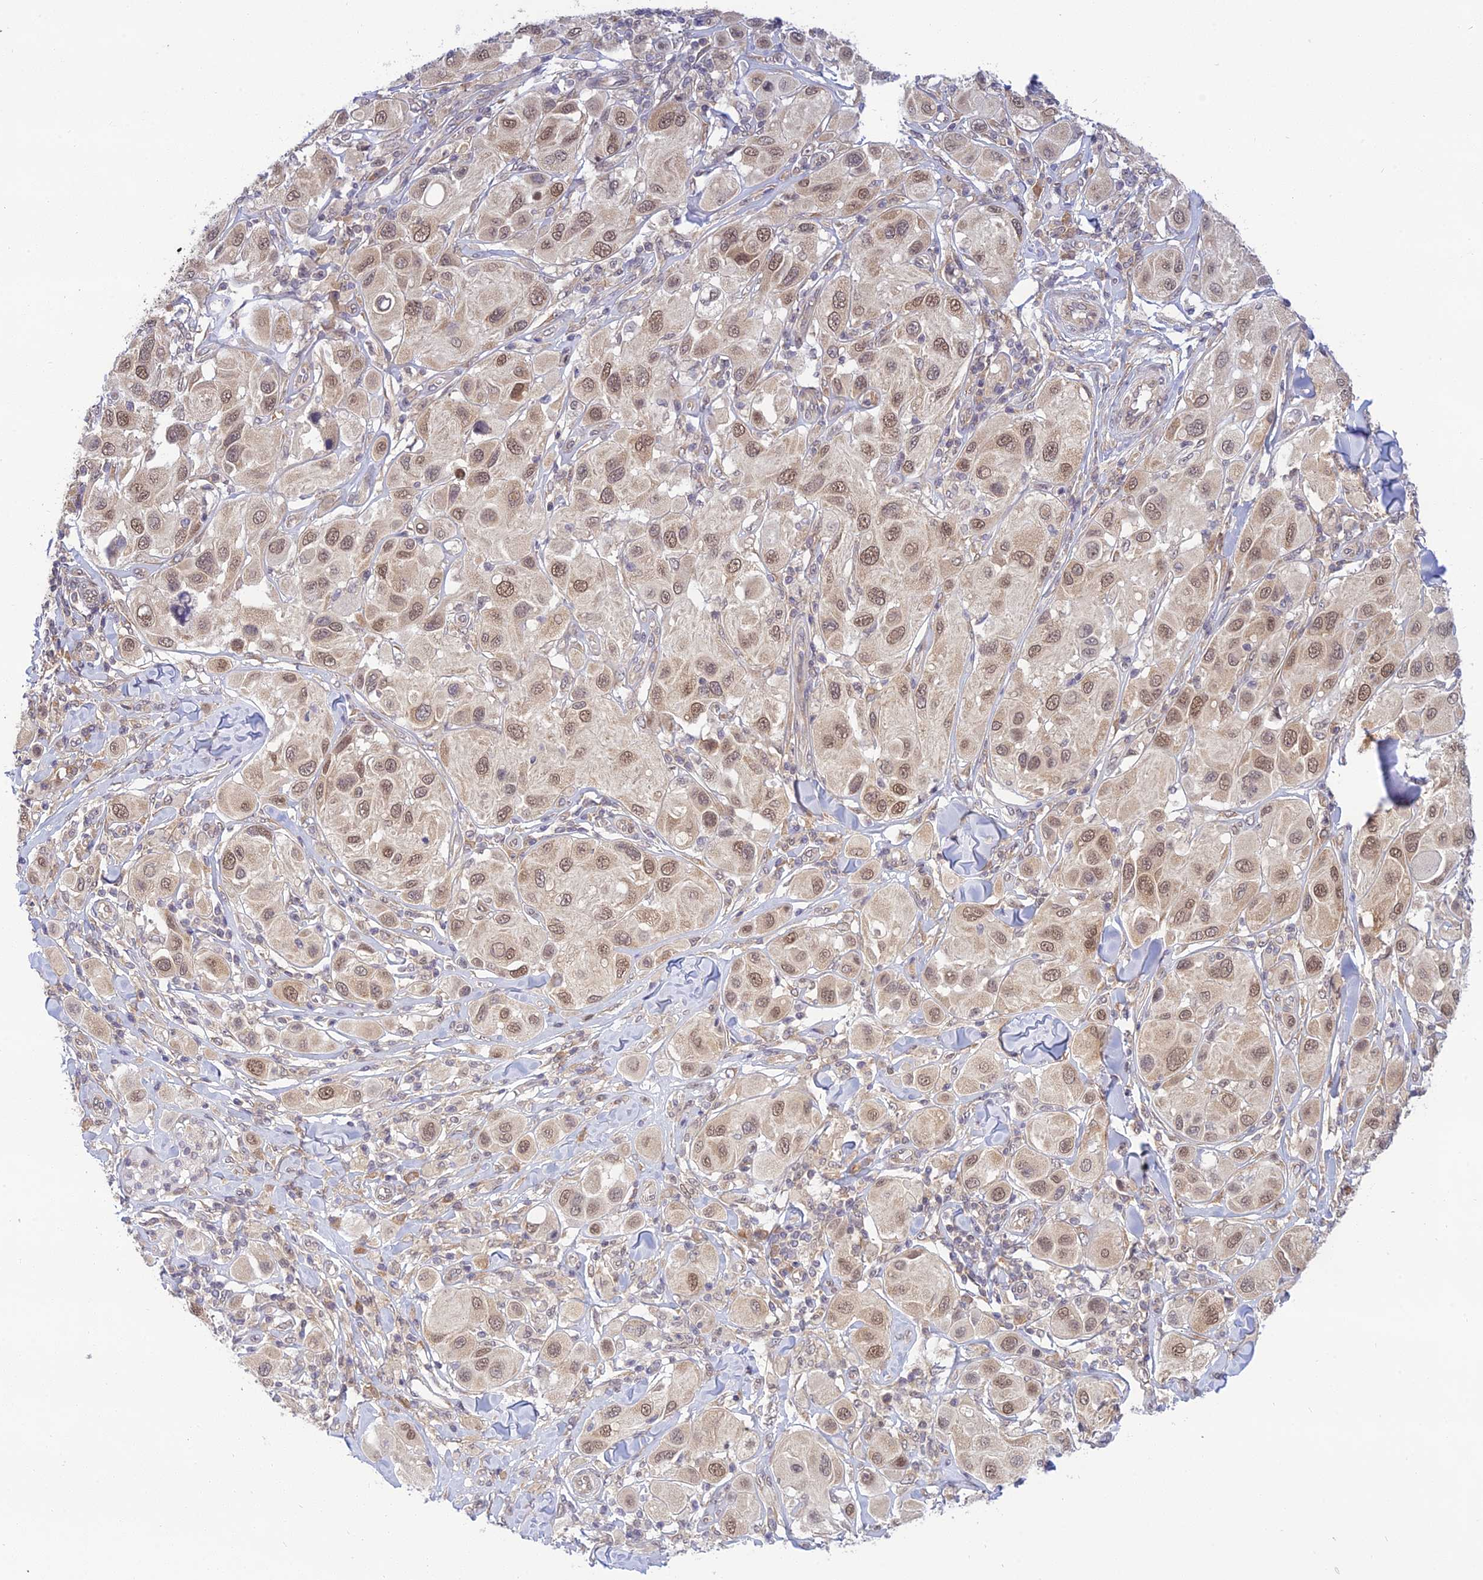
{"staining": {"intensity": "moderate", "quantity": ">75%", "location": "nuclear"}, "tissue": "melanoma", "cell_type": "Tumor cells", "image_type": "cancer", "snomed": [{"axis": "morphology", "description": "Malignant melanoma, Metastatic site"}, {"axis": "topography", "description": "Skin"}], "caption": "IHC photomicrograph of human melanoma stained for a protein (brown), which exhibits medium levels of moderate nuclear positivity in approximately >75% of tumor cells.", "gene": "SKIC8", "patient": {"sex": "male", "age": 41}}